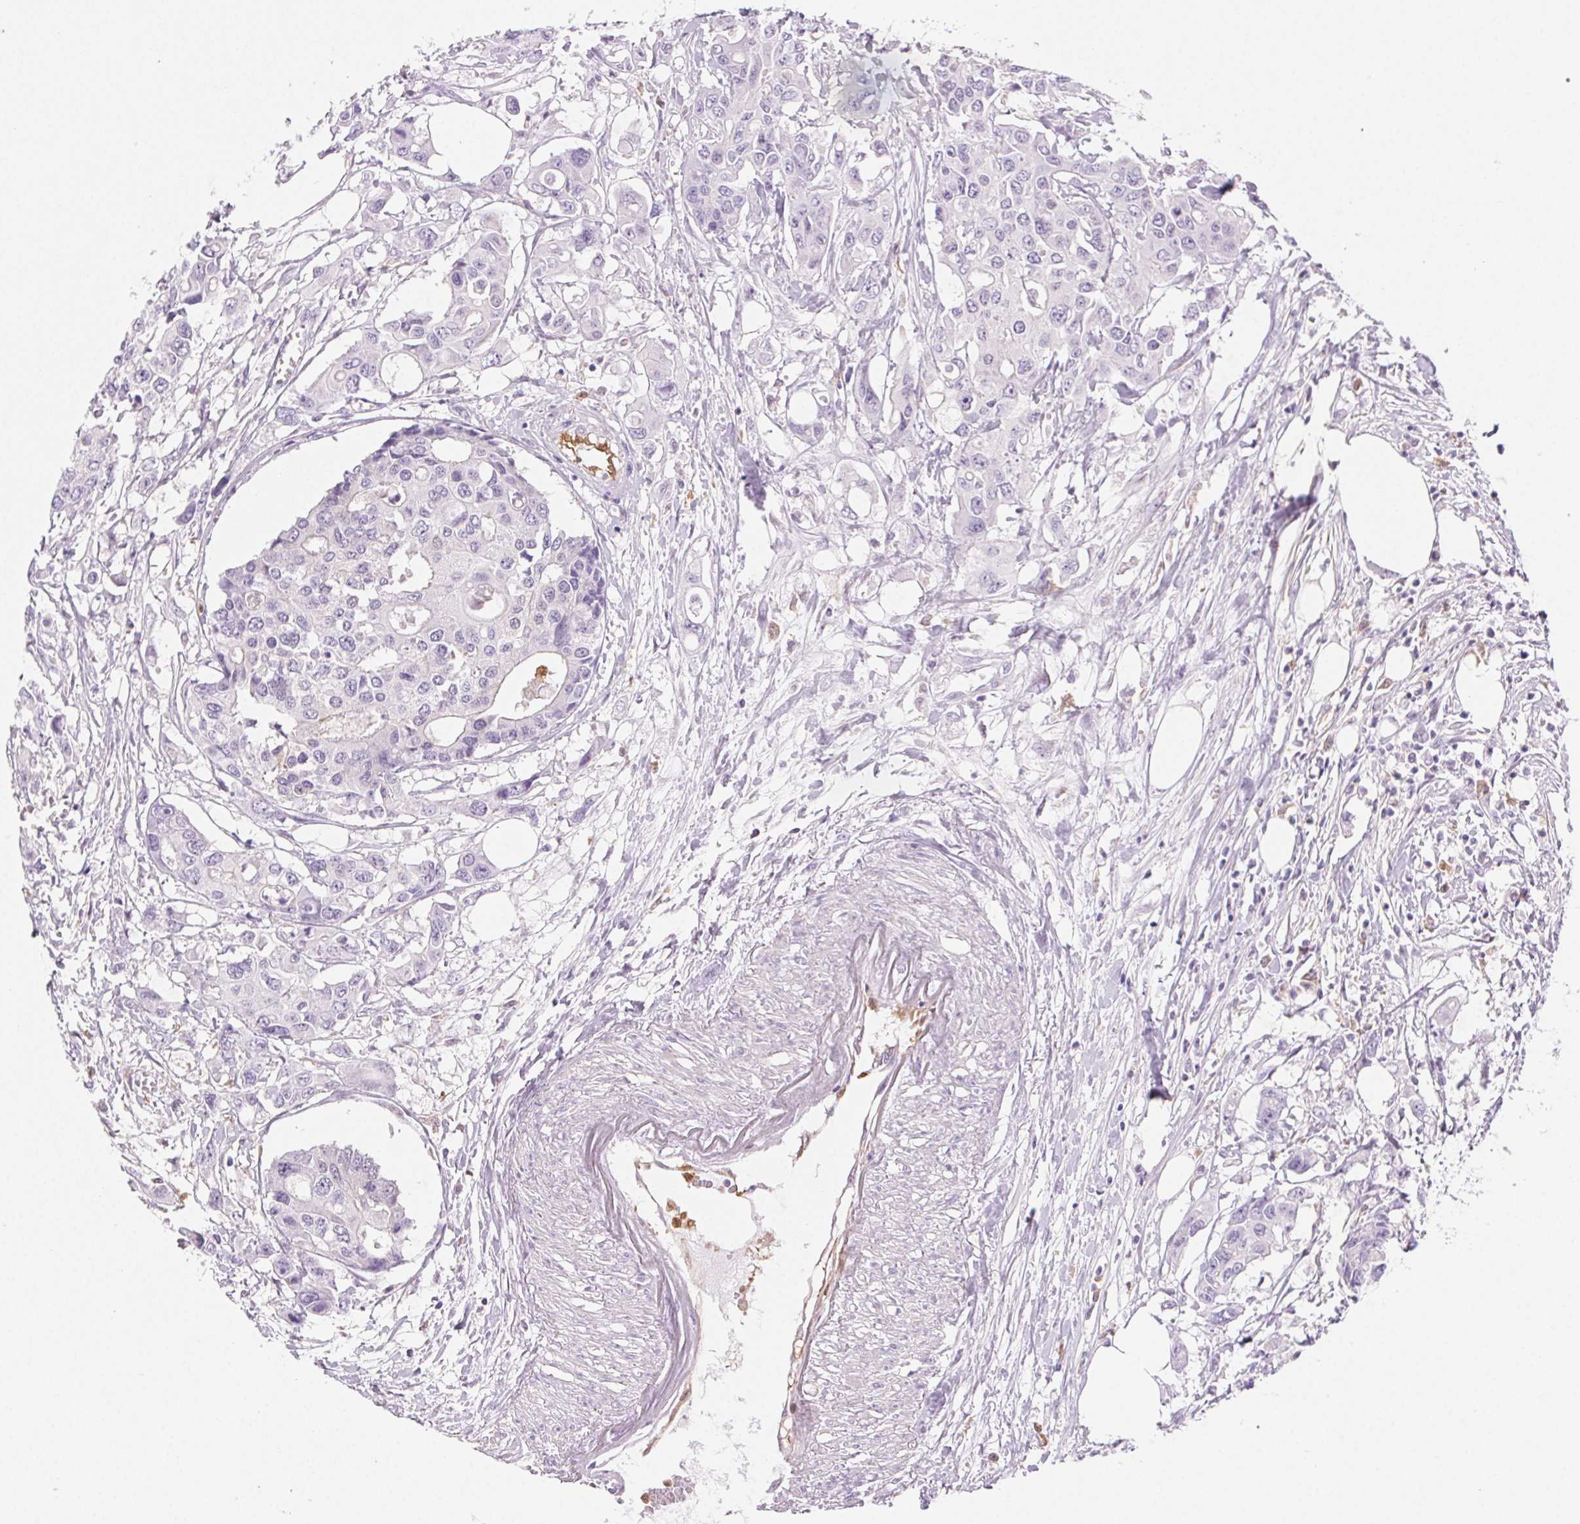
{"staining": {"intensity": "negative", "quantity": "none", "location": "none"}, "tissue": "colorectal cancer", "cell_type": "Tumor cells", "image_type": "cancer", "snomed": [{"axis": "morphology", "description": "Adenocarcinoma, NOS"}, {"axis": "topography", "description": "Colon"}], "caption": "Immunohistochemistry of human colorectal adenocarcinoma demonstrates no expression in tumor cells.", "gene": "TMEM45A", "patient": {"sex": "male", "age": 77}}